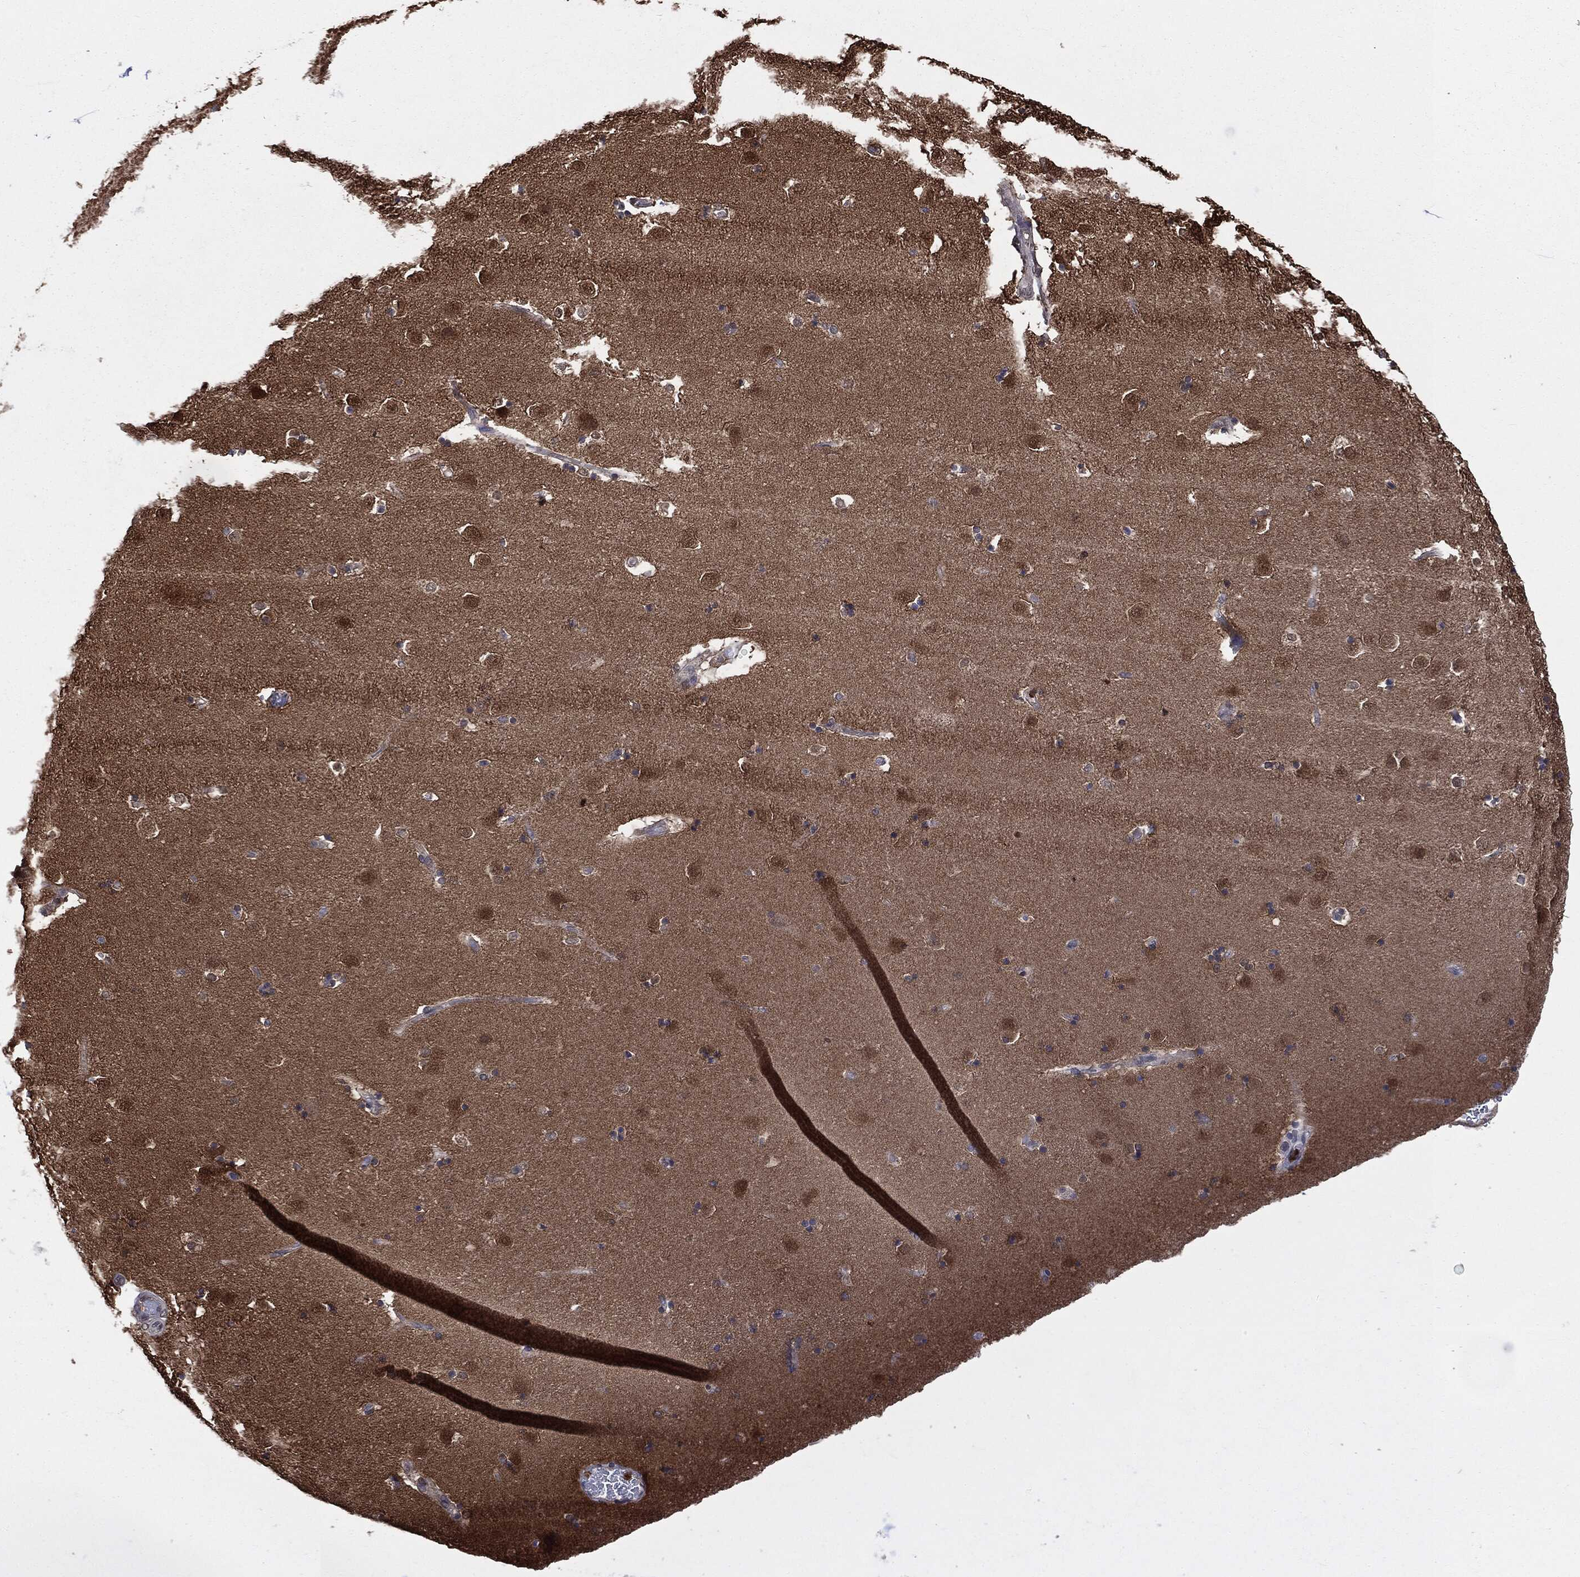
{"staining": {"intensity": "moderate", "quantity": "<25%", "location": "nuclear"}, "tissue": "caudate", "cell_type": "Glial cells", "image_type": "normal", "snomed": [{"axis": "morphology", "description": "Normal tissue, NOS"}, {"axis": "topography", "description": "Lateral ventricle wall"}], "caption": "An immunohistochemistry (IHC) micrograph of unremarkable tissue is shown. Protein staining in brown labels moderate nuclear positivity in caudate within glial cells. (DAB (3,3'-diaminobenzidine) IHC, brown staining for protein, blue staining for nuclei).", "gene": "GPI", "patient": {"sex": "male", "age": 51}}